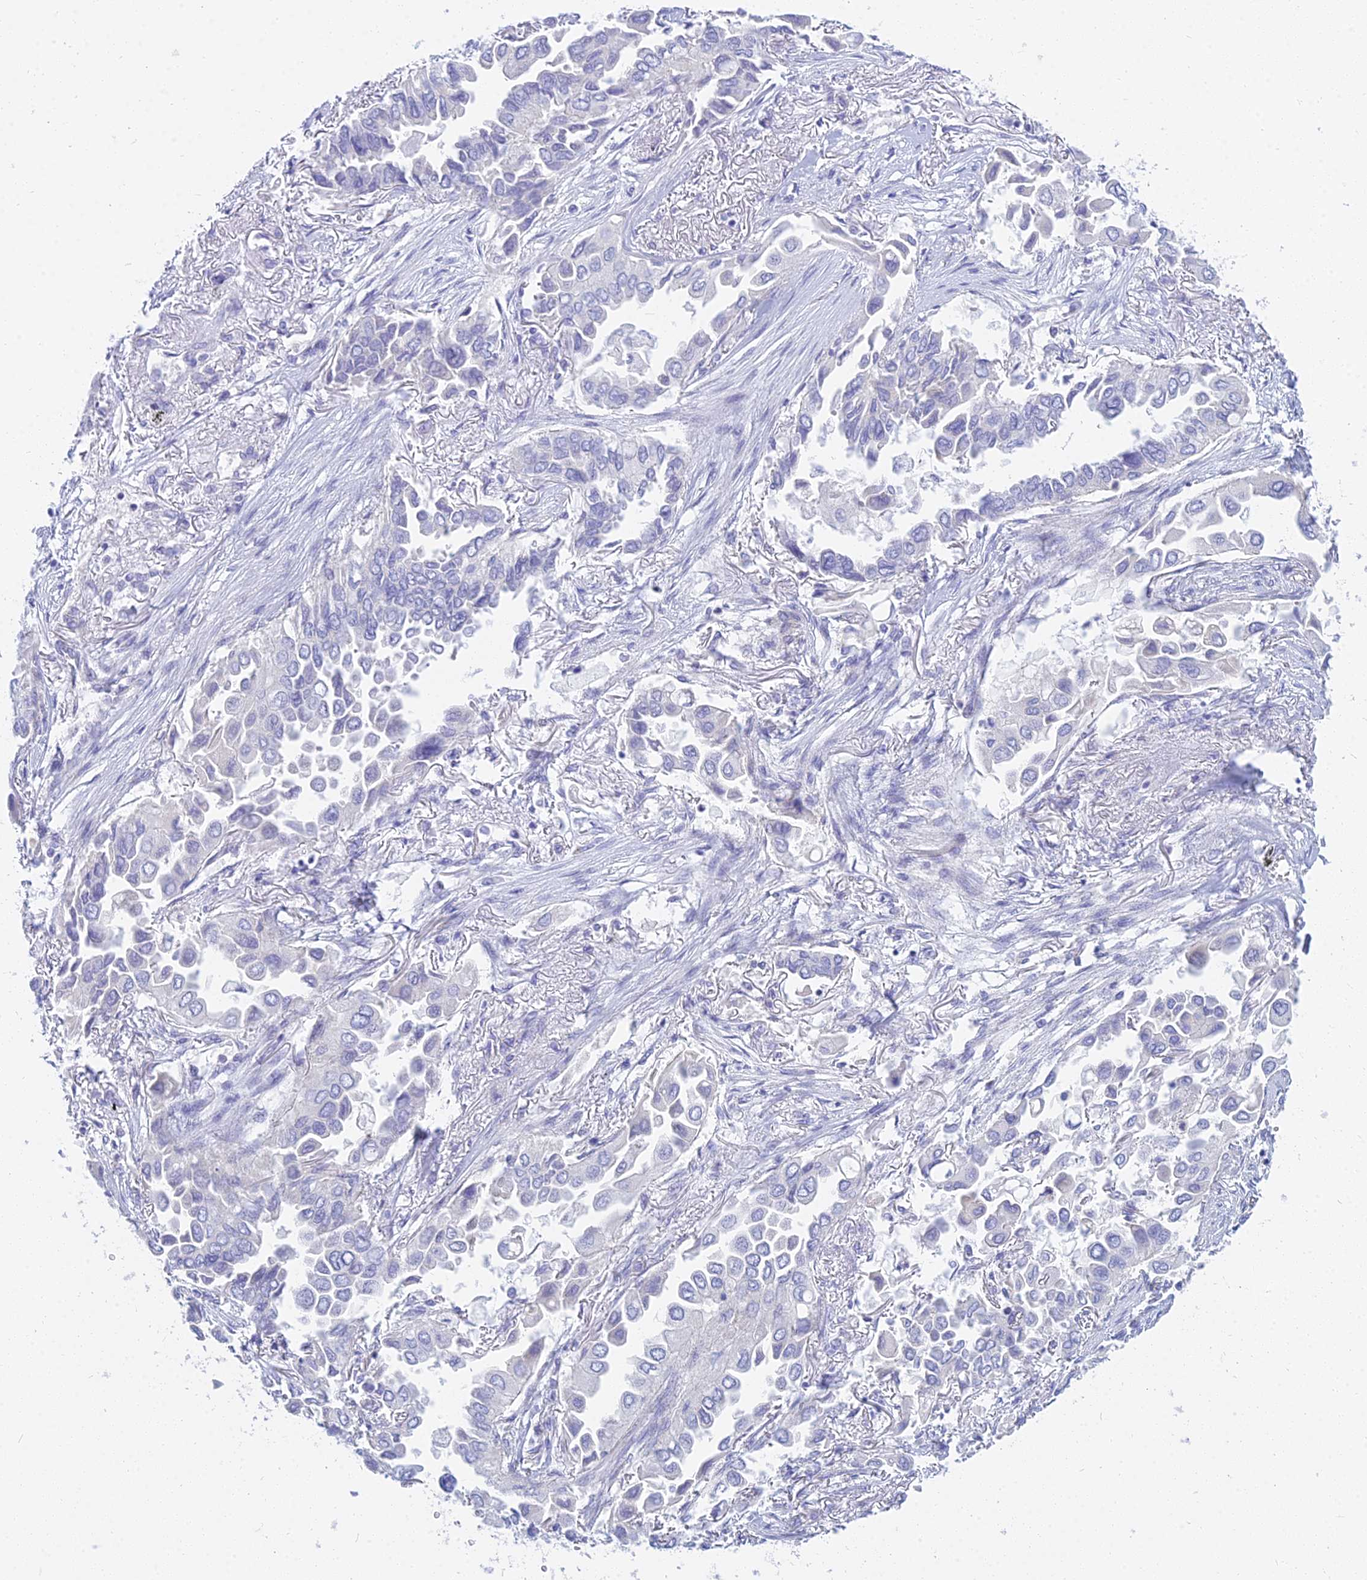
{"staining": {"intensity": "negative", "quantity": "none", "location": "none"}, "tissue": "lung cancer", "cell_type": "Tumor cells", "image_type": "cancer", "snomed": [{"axis": "morphology", "description": "Adenocarcinoma, NOS"}, {"axis": "topography", "description": "Lung"}], "caption": "This is a photomicrograph of immunohistochemistry staining of adenocarcinoma (lung), which shows no staining in tumor cells.", "gene": "SMIM24", "patient": {"sex": "female", "age": 76}}